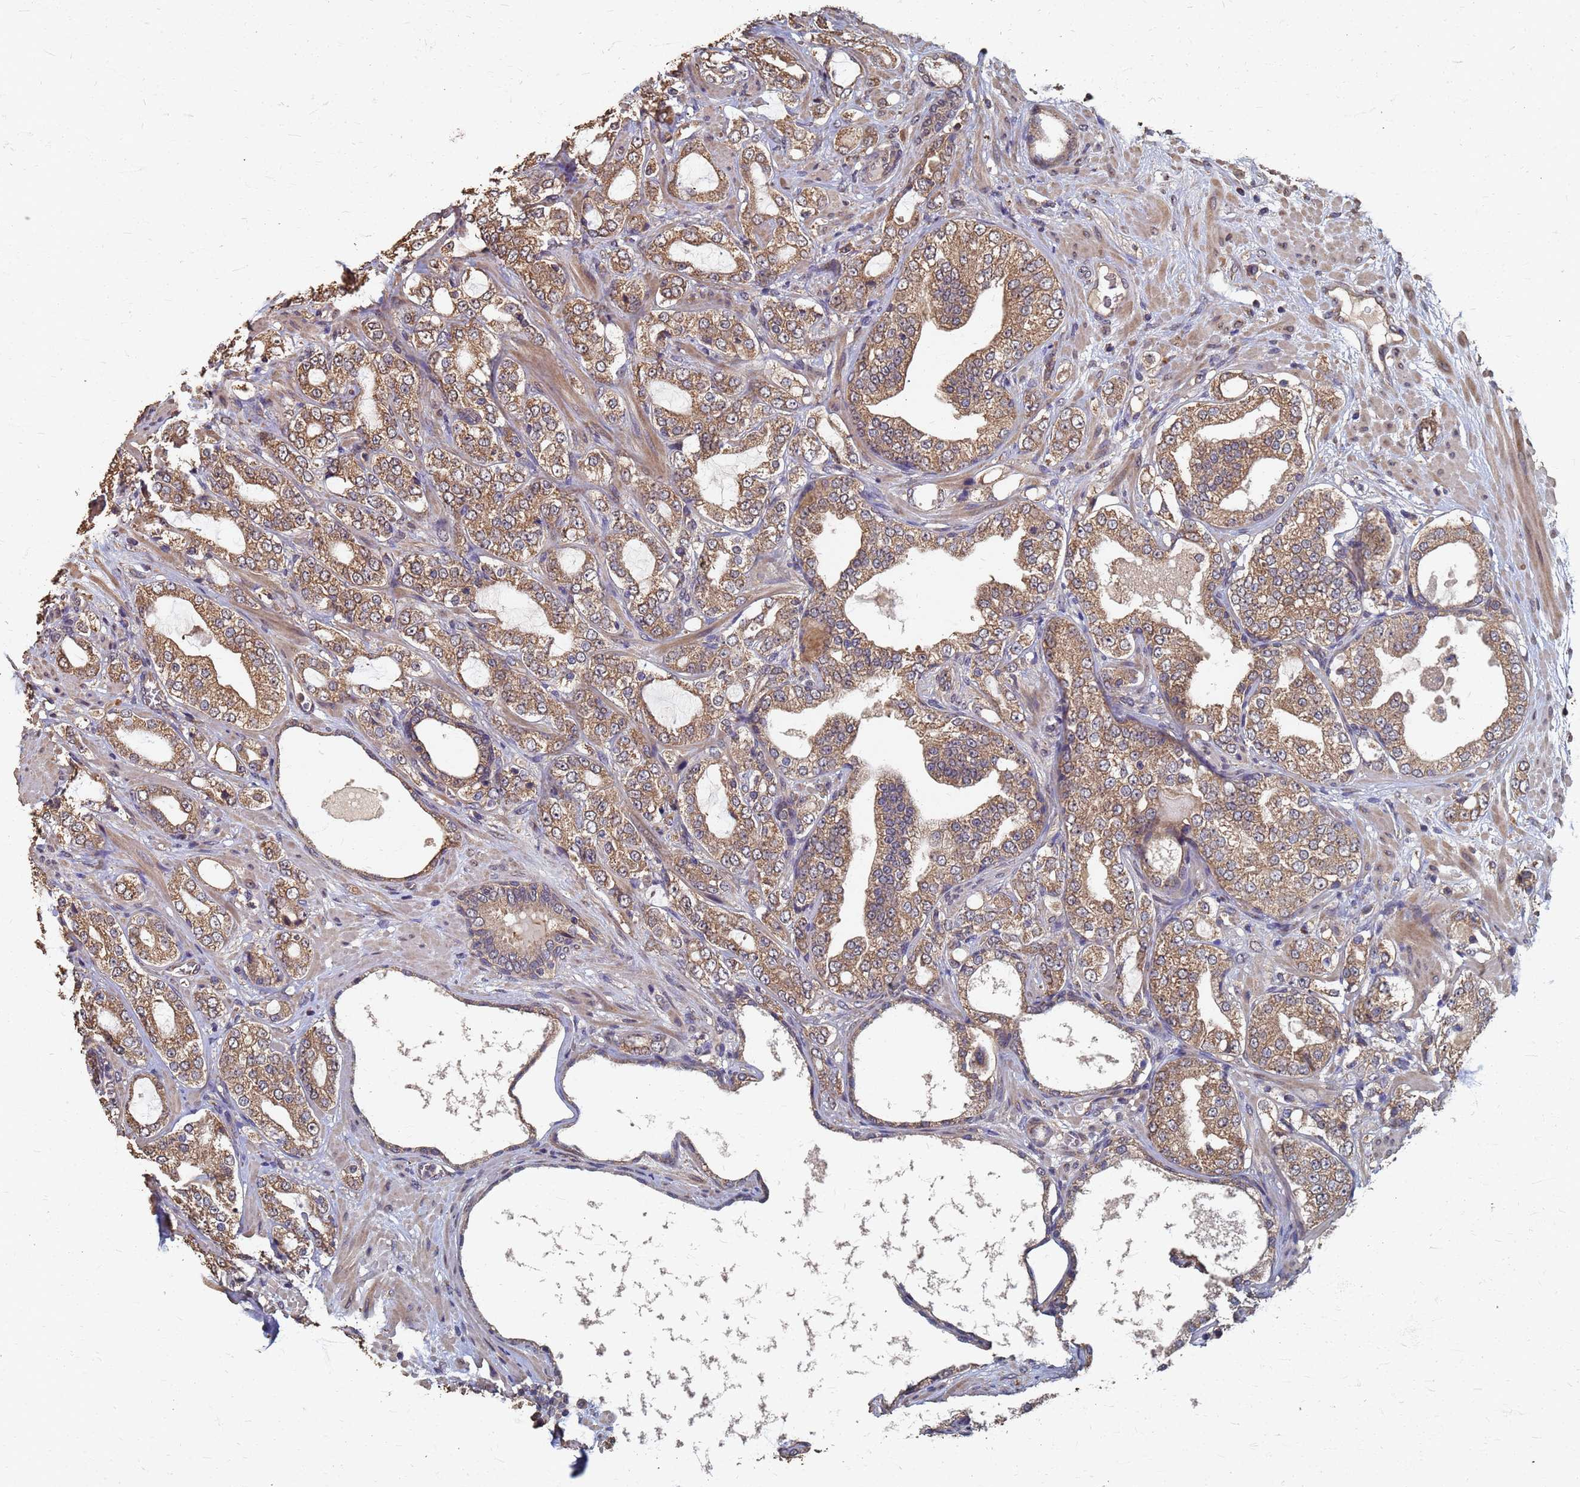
{"staining": {"intensity": "moderate", "quantity": ">75%", "location": "cytoplasmic/membranous"}, "tissue": "prostate cancer", "cell_type": "Tumor cells", "image_type": "cancer", "snomed": [{"axis": "morphology", "description": "Adenocarcinoma, High grade"}, {"axis": "topography", "description": "Prostate"}], "caption": "Immunohistochemical staining of prostate adenocarcinoma (high-grade) demonstrates moderate cytoplasmic/membranous protein positivity in about >75% of tumor cells. (IHC, brightfield microscopy, high magnification).", "gene": "DPH5", "patient": {"sex": "male", "age": 64}}